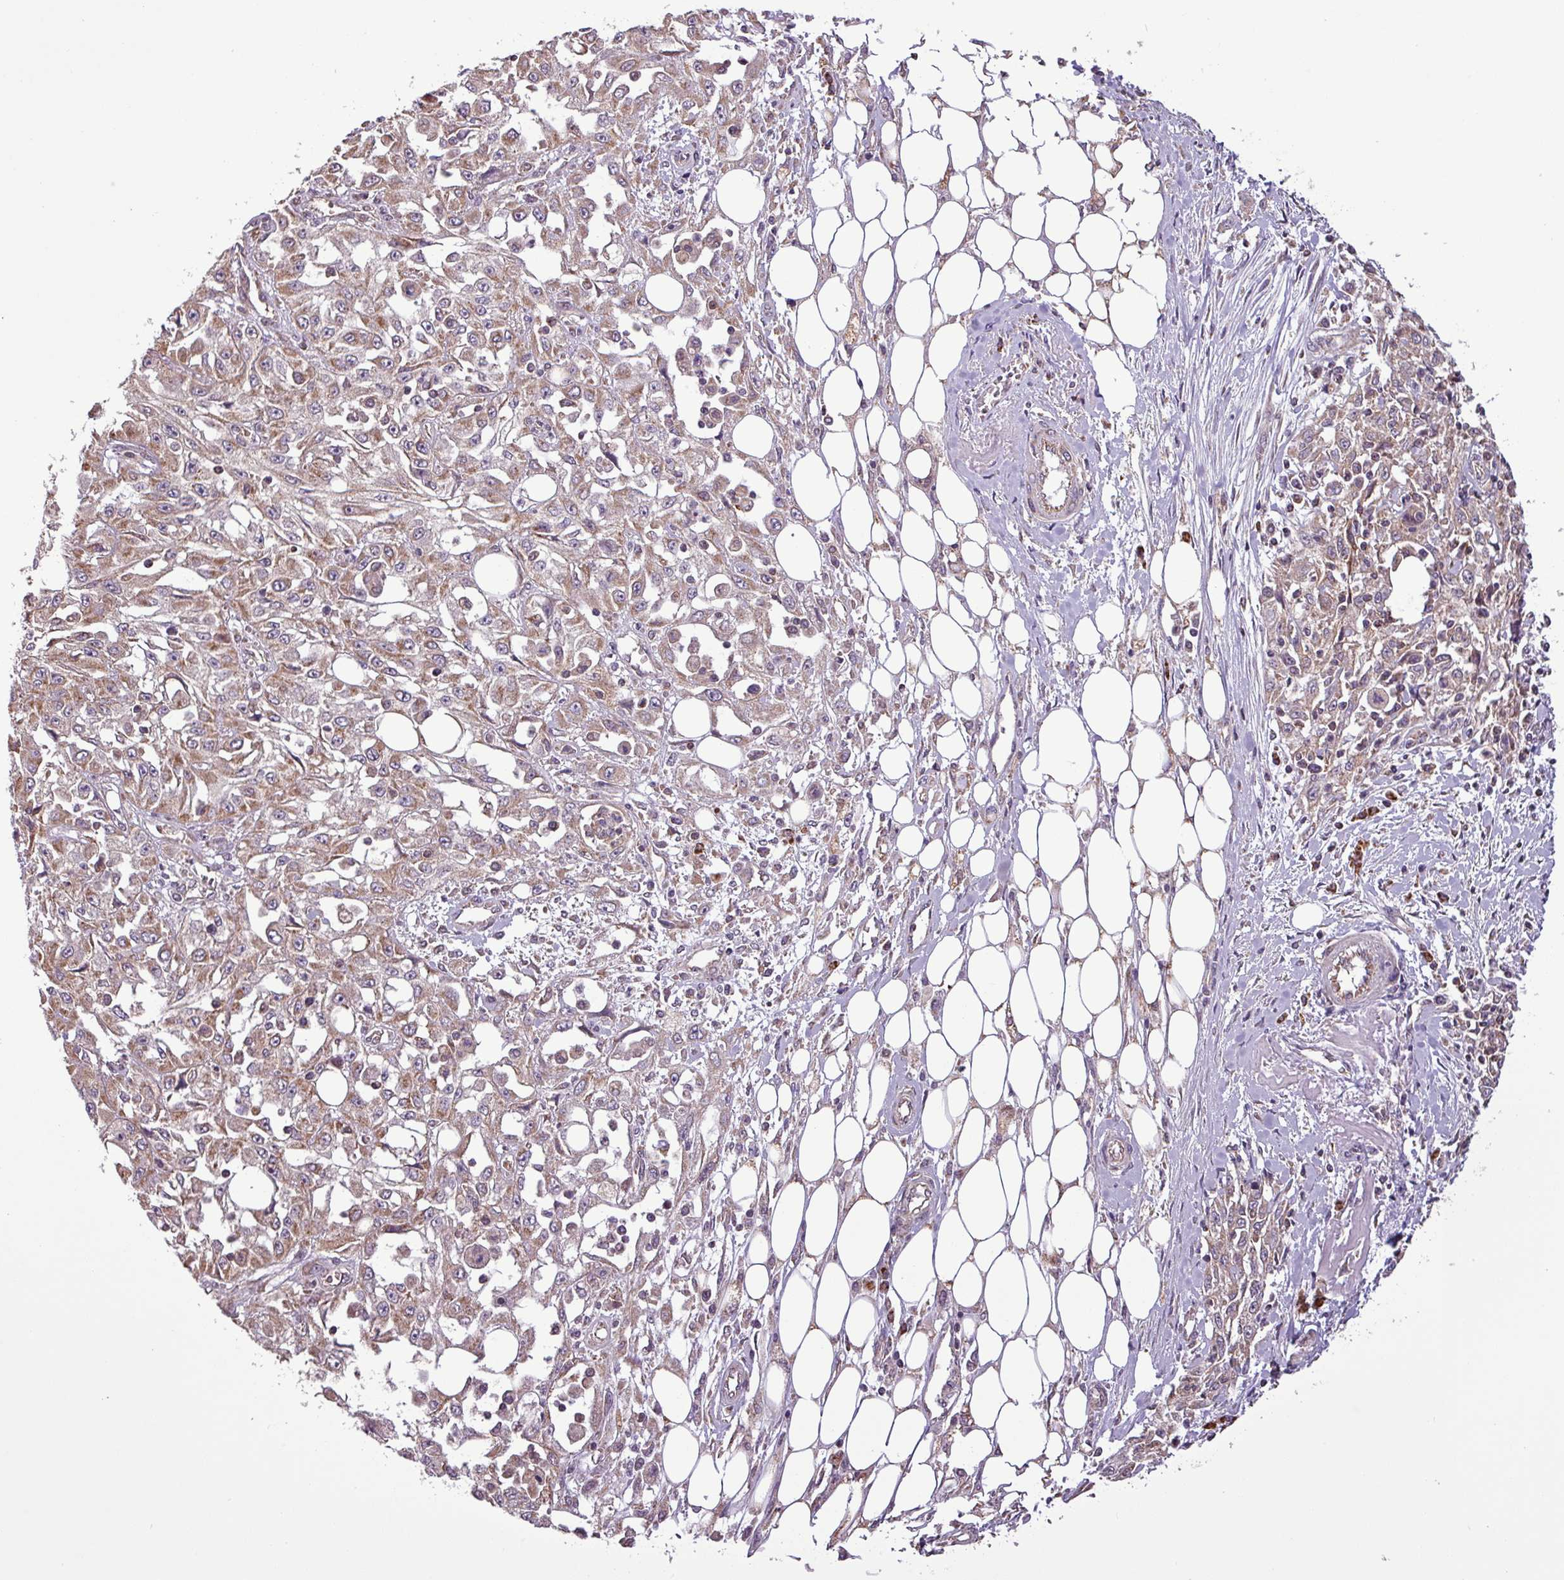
{"staining": {"intensity": "moderate", "quantity": "25%-75%", "location": "cytoplasmic/membranous"}, "tissue": "skin cancer", "cell_type": "Tumor cells", "image_type": "cancer", "snomed": [{"axis": "morphology", "description": "Squamous cell carcinoma, NOS"}, {"axis": "morphology", "description": "Squamous cell carcinoma, metastatic, NOS"}, {"axis": "topography", "description": "Skin"}, {"axis": "topography", "description": "Lymph node"}], "caption": "A medium amount of moderate cytoplasmic/membranous expression is present in approximately 25%-75% of tumor cells in skin squamous cell carcinoma tissue. (Brightfield microscopy of DAB IHC at high magnification).", "gene": "MCTP2", "patient": {"sex": "male", "age": 75}}